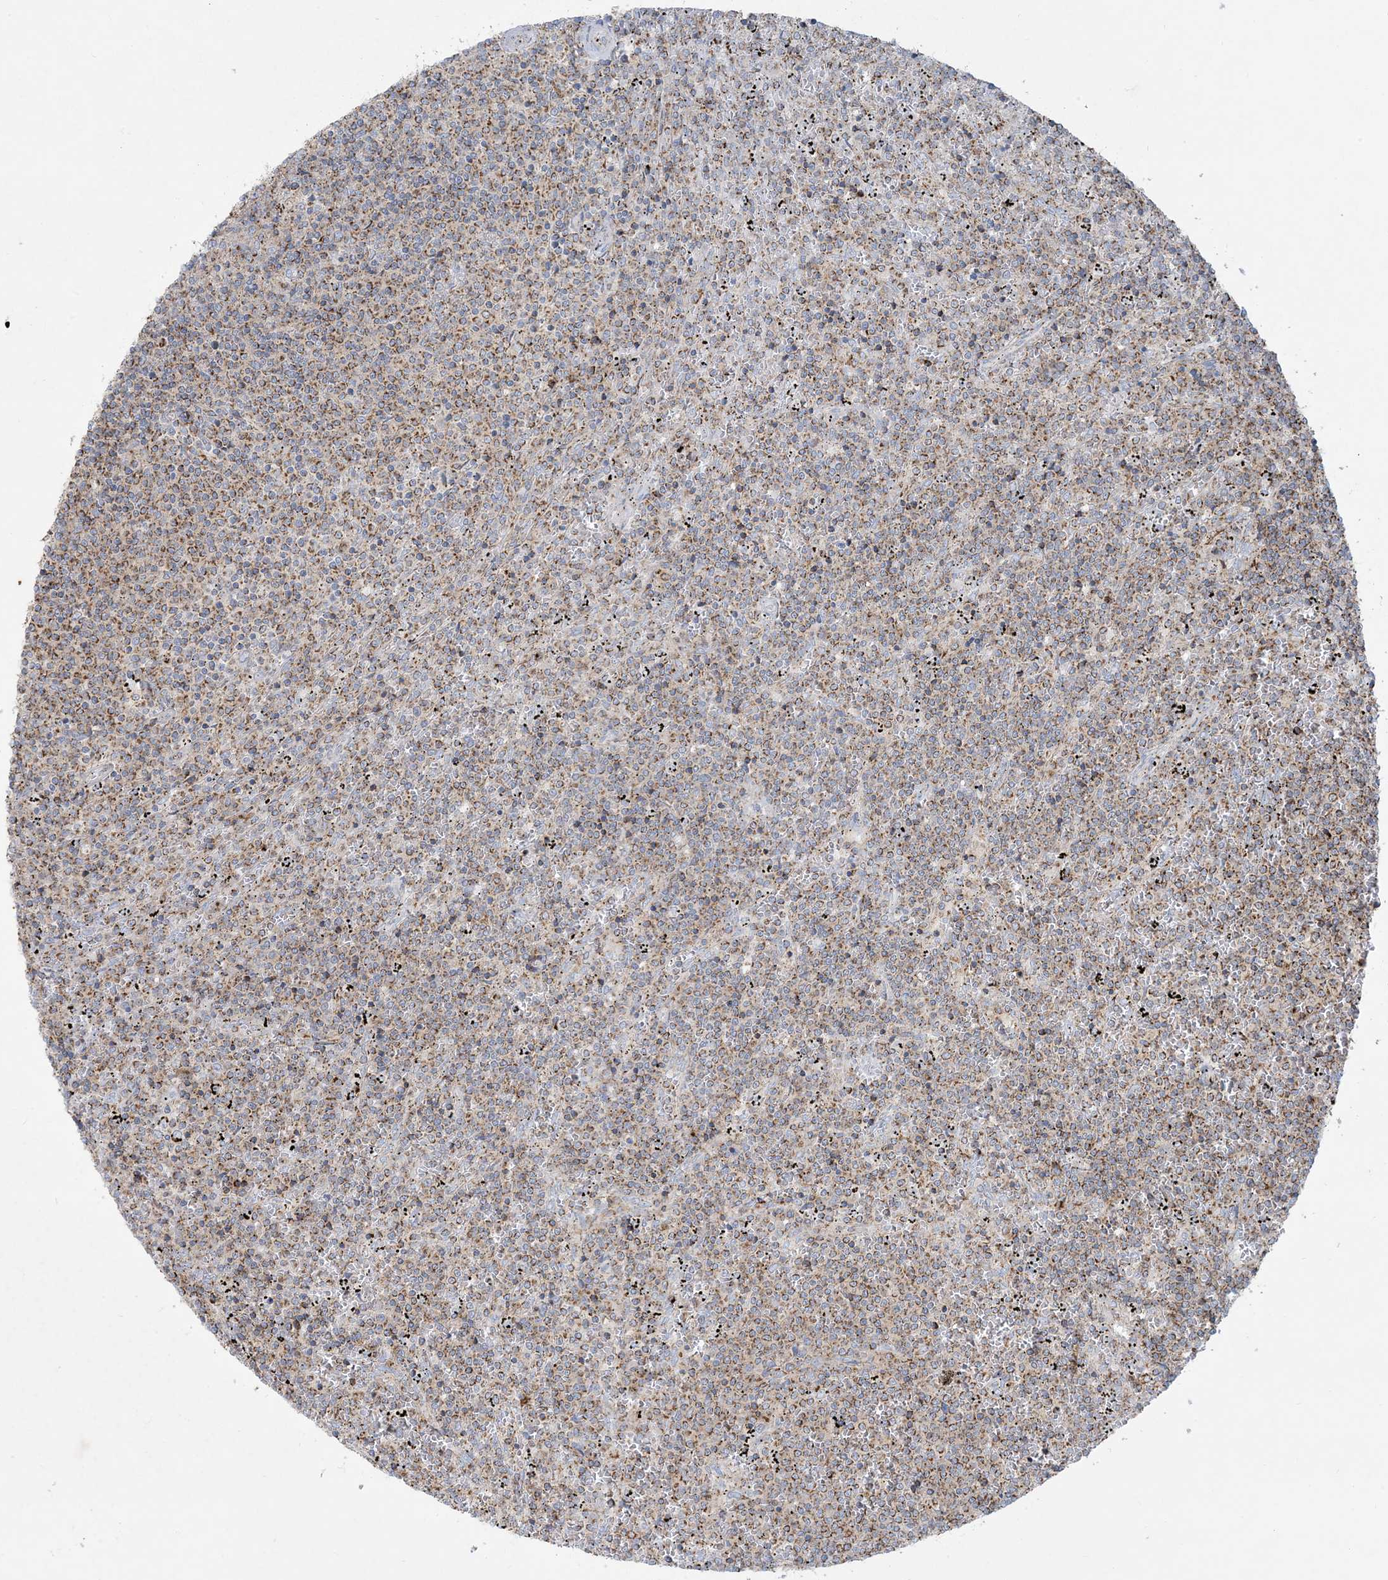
{"staining": {"intensity": "moderate", "quantity": ">75%", "location": "cytoplasmic/membranous"}, "tissue": "lymphoma", "cell_type": "Tumor cells", "image_type": "cancer", "snomed": [{"axis": "morphology", "description": "Malignant lymphoma, non-Hodgkin's type, Low grade"}, {"axis": "topography", "description": "Spleen"}], "caption": "Immunohistochemical staining of human low-grade malignant lymphoma, non-Hodgkin's type displays medium levels of moderate cytoplasmic/membranous protein expression in about >75% of tumor cells. Using DAB (brown) and hematoxylin (blue) stains, captured at high magnification using brightfield microscopy.", "gene": "BEND4", "patient": {"sex": "female", "age": 50}}